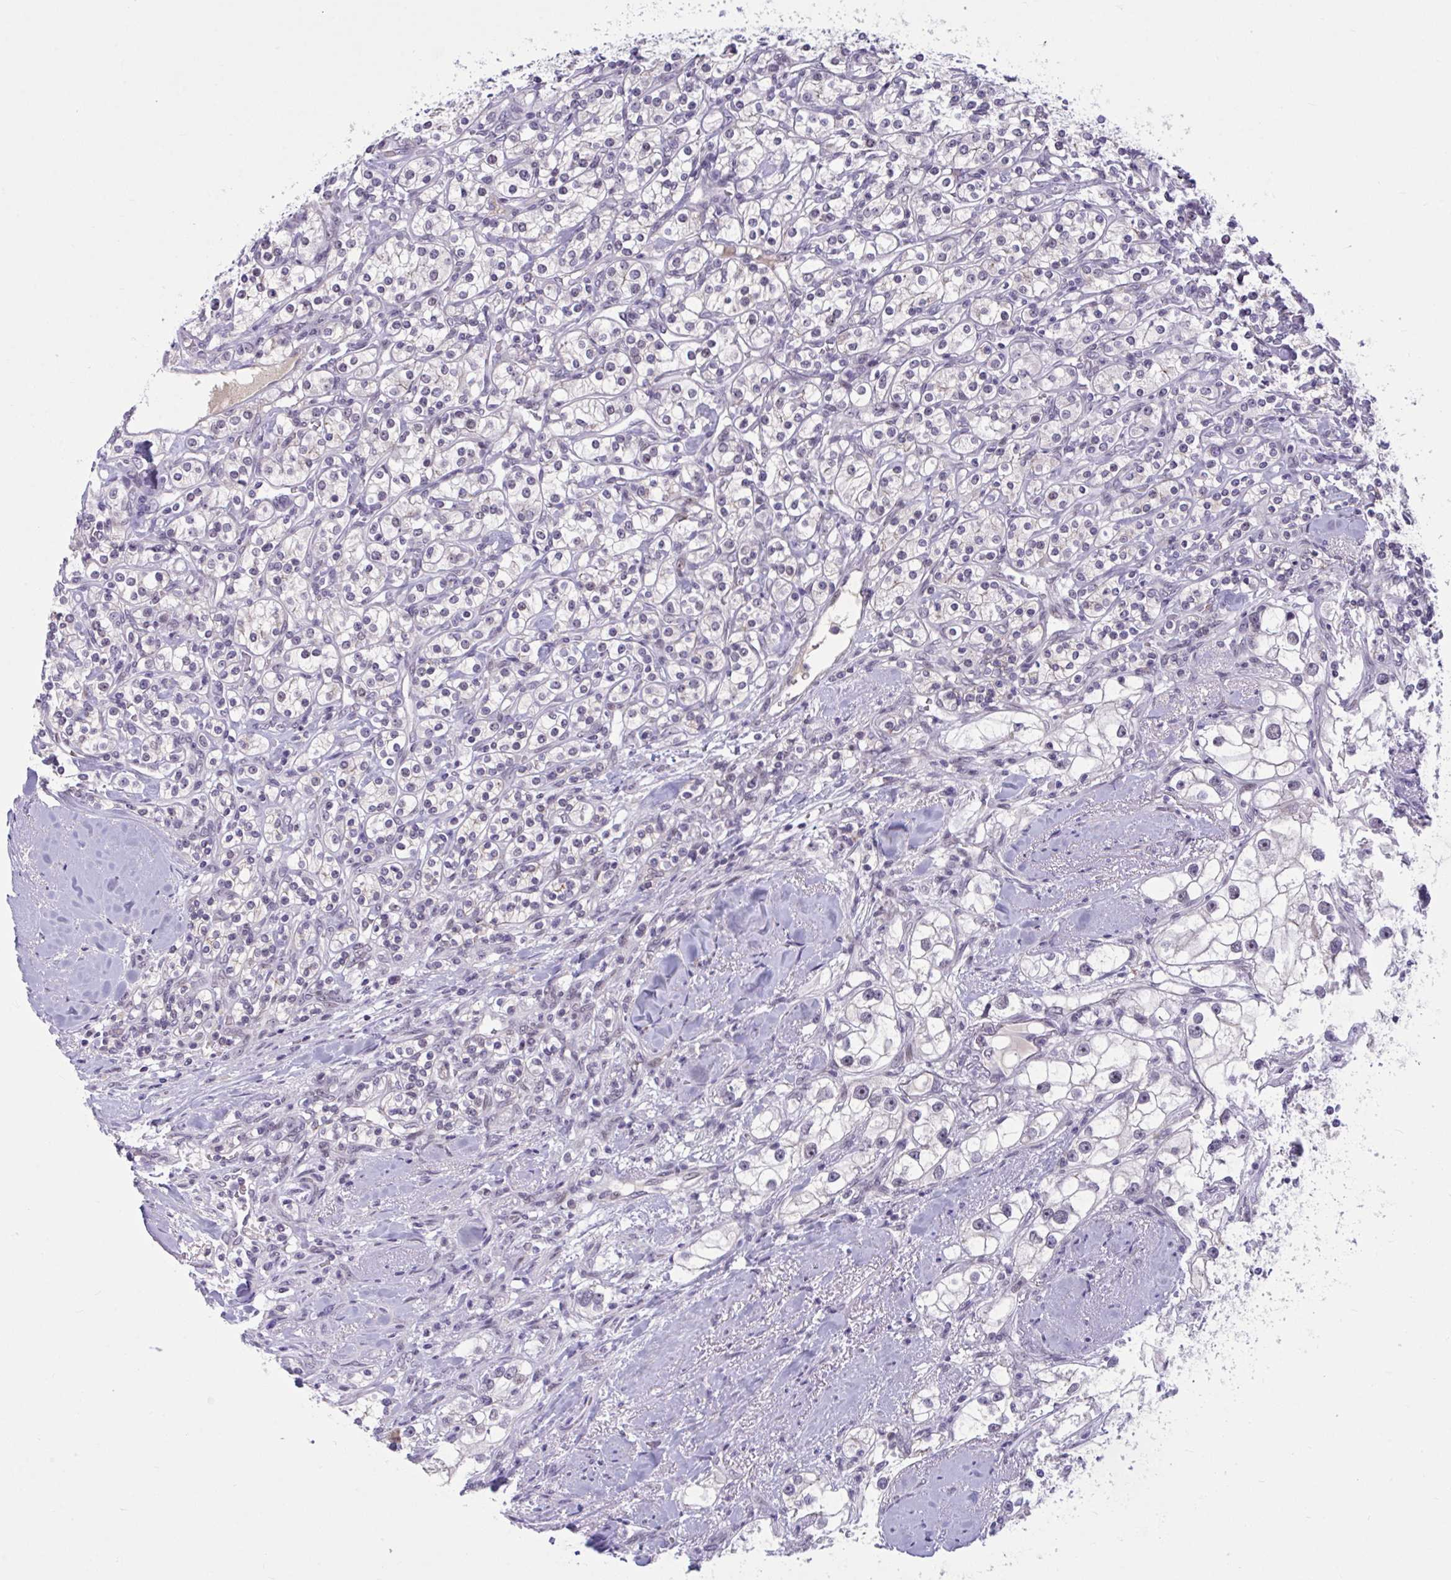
{"staining": {"intensity": "negative", "quantity": "none", "location": "none"}, "tissue": "renal cancer", "cell_type": "Tumor cells", "image_type": "cancer", "snomed": [{"axis": "morphology", "description": "Adenocarcinoma, NOS"}, {"axis": "topography", "description": "Kidney"}], "caption": "The photomicrograph demonstrates no significant expression in tumor cells of renal cancer.", "gene": "CNGB3", "patient": {"sex": "male", "age": 77}}